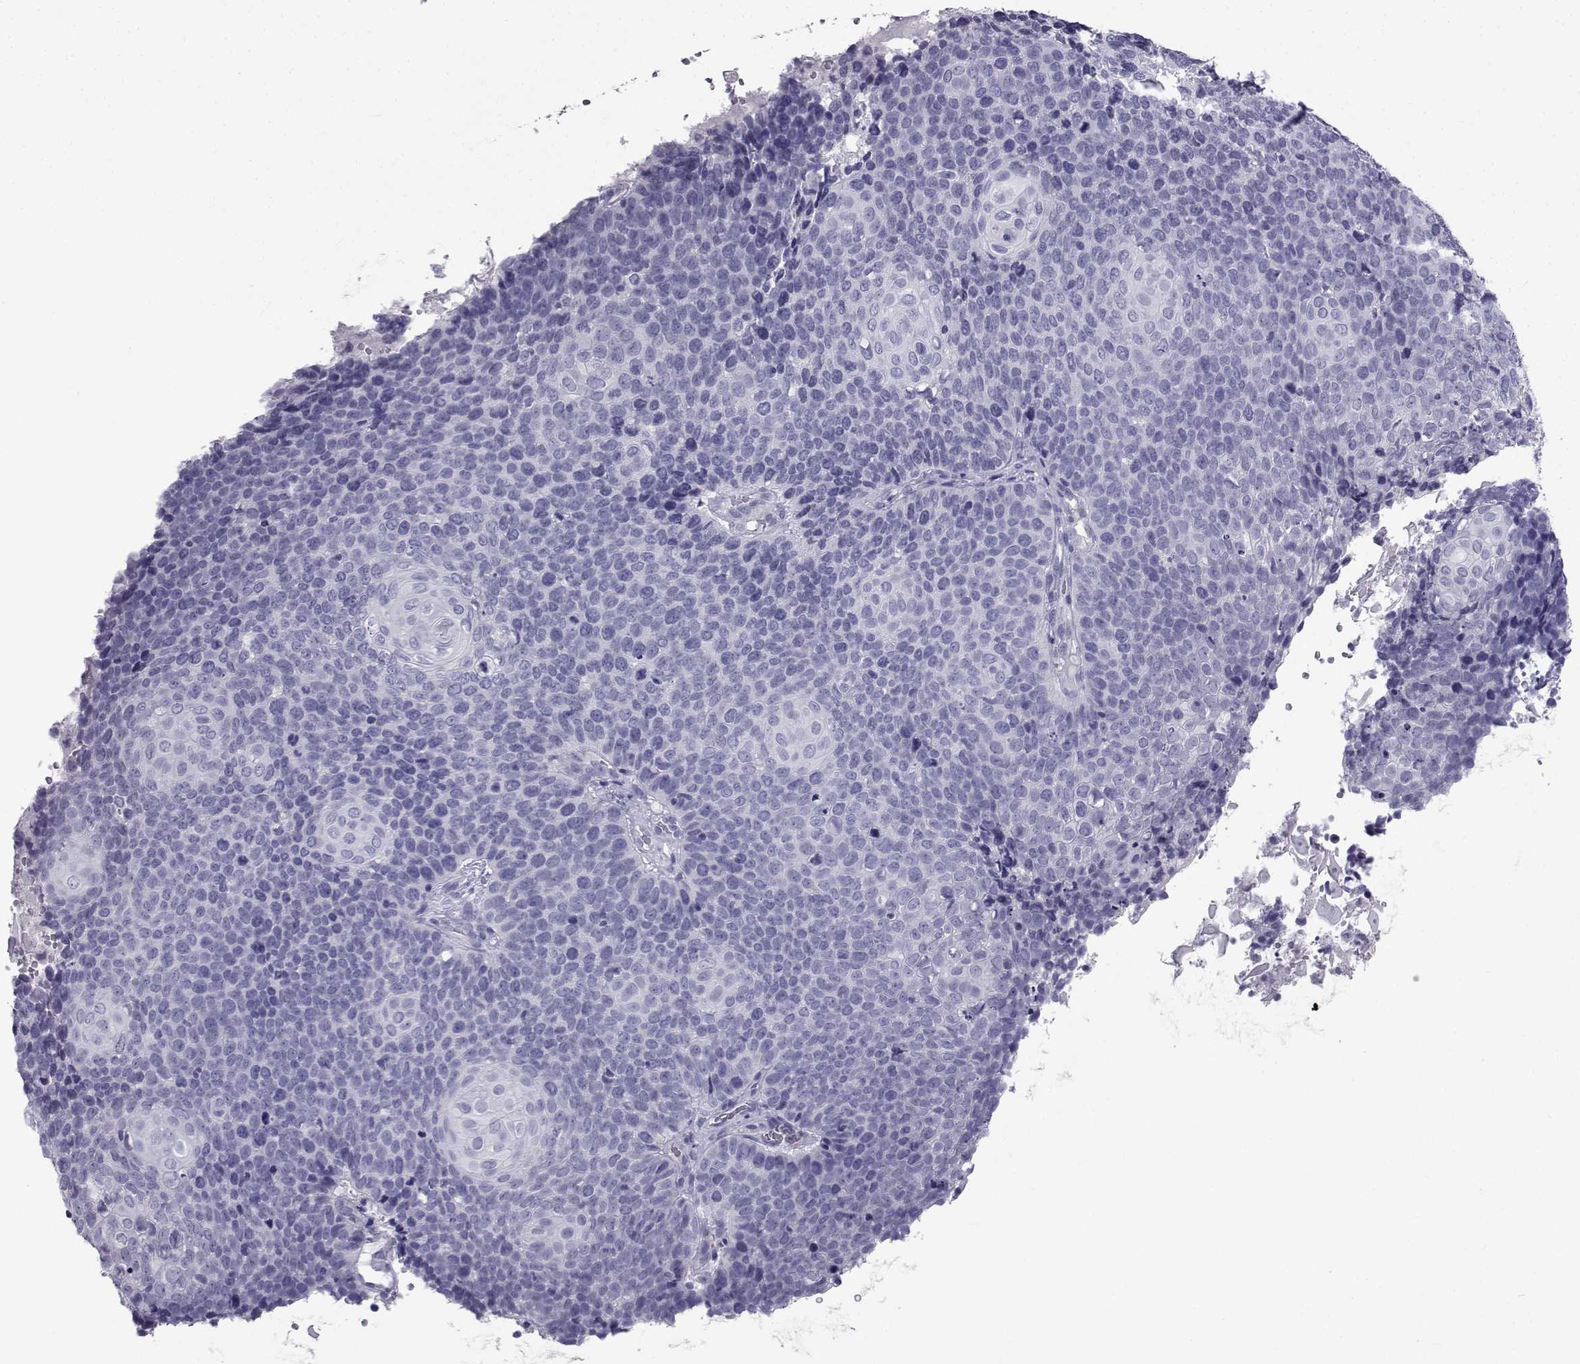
{"staining": {"intensity": "negative", "quantity": "none", "location": "none"}, "tissue": "cervical cancer", "cell_type": "Tumor cells", "image_type": "cancer", "snomed": [{"axis": "morphology", "description": "Squamous cell carcinoma, NOS"}, {"axis": "topography", "description": "Cervix"}], "caption": "This is an immunohistochemistry image of cervical squamous cell carcinoma. There is no staining in tumor cells.", "gene": "PCSK1N", "patient": {"sex": "female", "age": 39}}